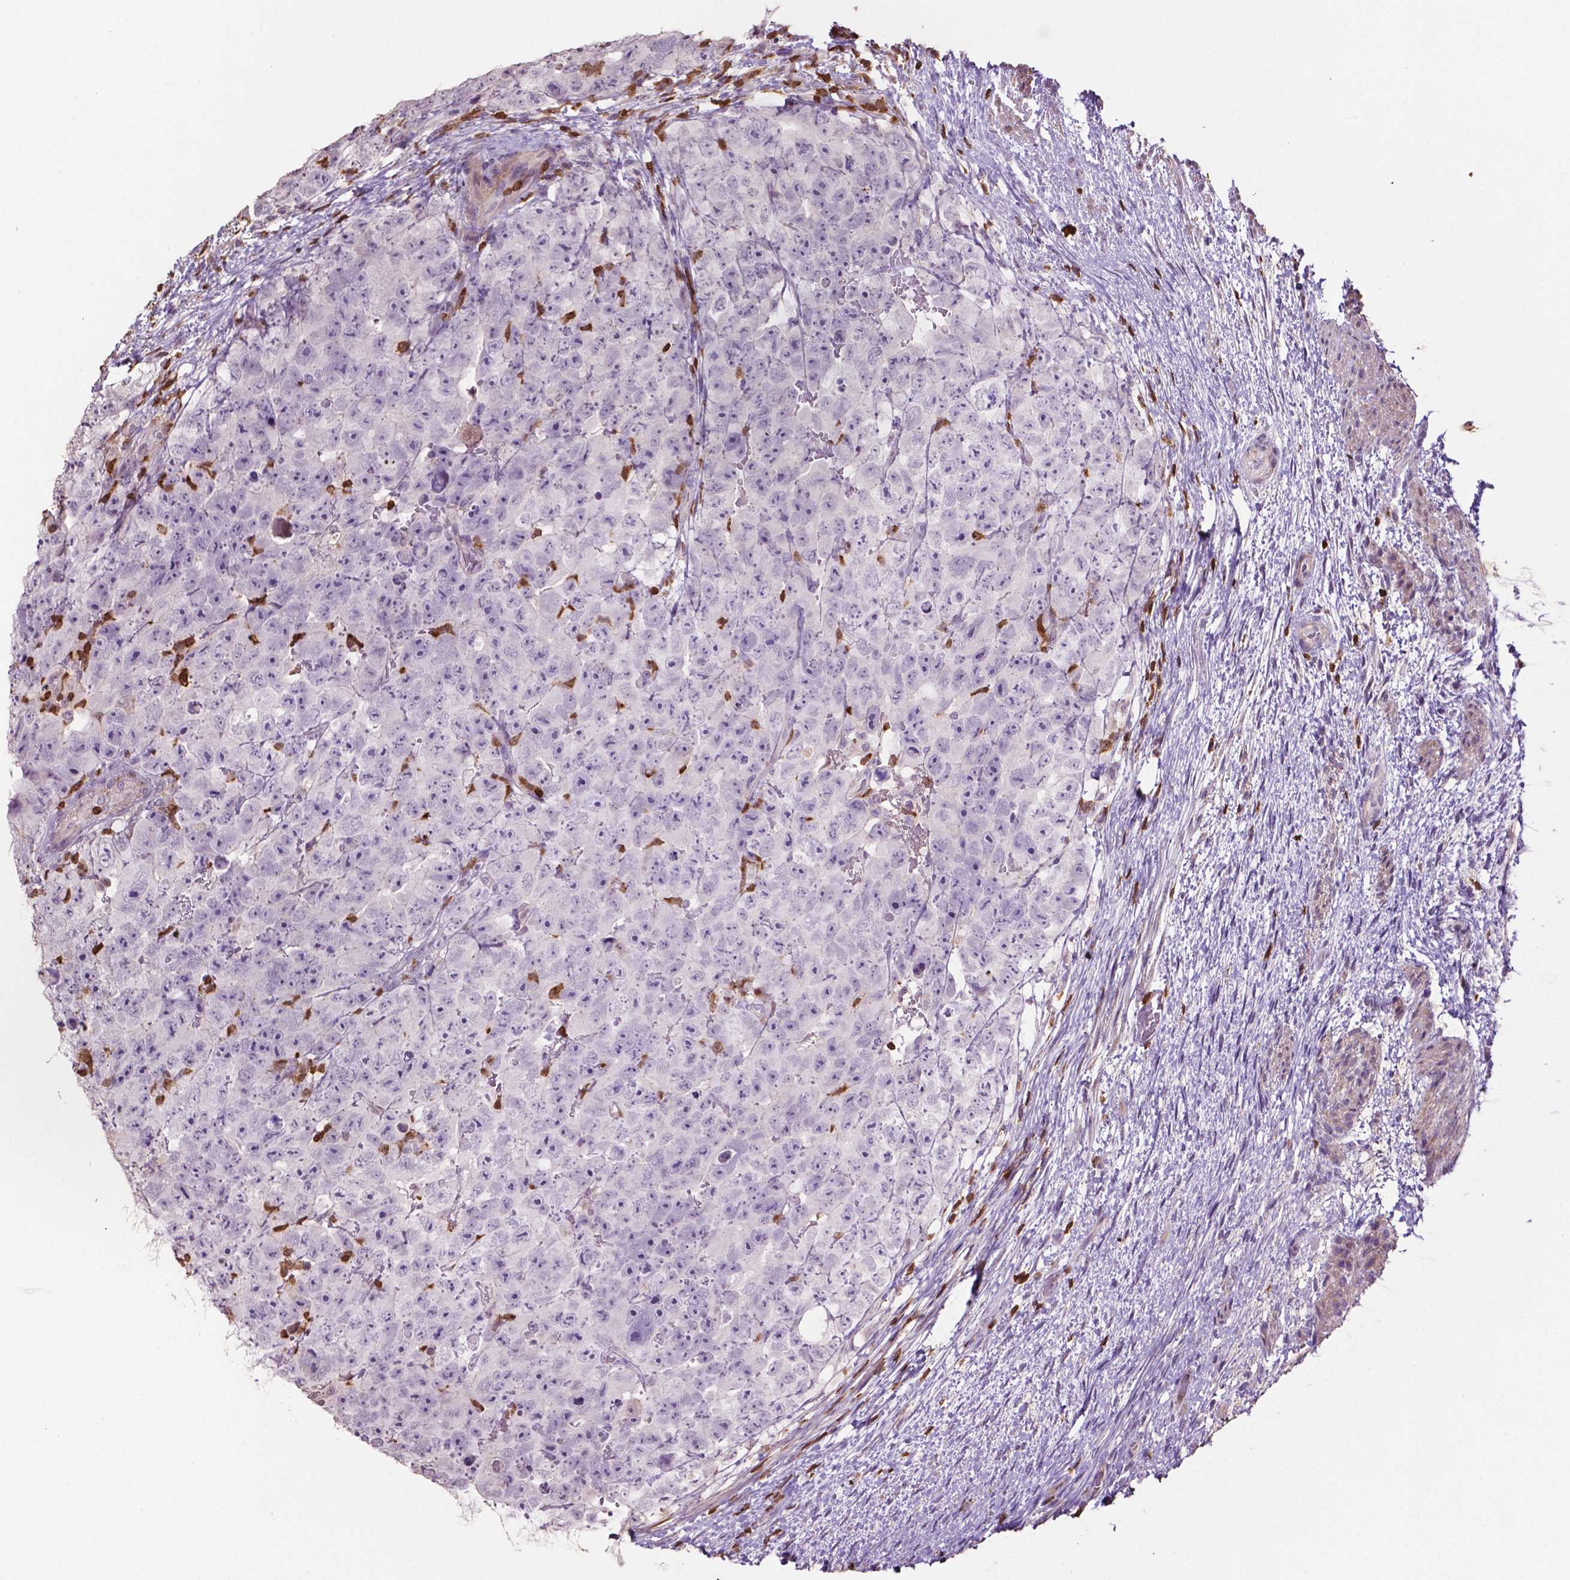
{"staining": {"intensity": "negative", "quantity": "none", "location": "none"}, "tissue": "testis cancer", "cell_type": "Tumor cells", "image_type": "cancer", "snomed": [{"axis": "morphology", "description": "Carcinoma, Embryonal, NOS"}, {"axis": "topography", "description": "Testis"}], "caption": "IHC of human testis cancer (embryonal carcinoma) demonstrates no positivity in tumor cells.", "gene": "TBC1D10C", "patient": {"sex": "male", "age": 24}}